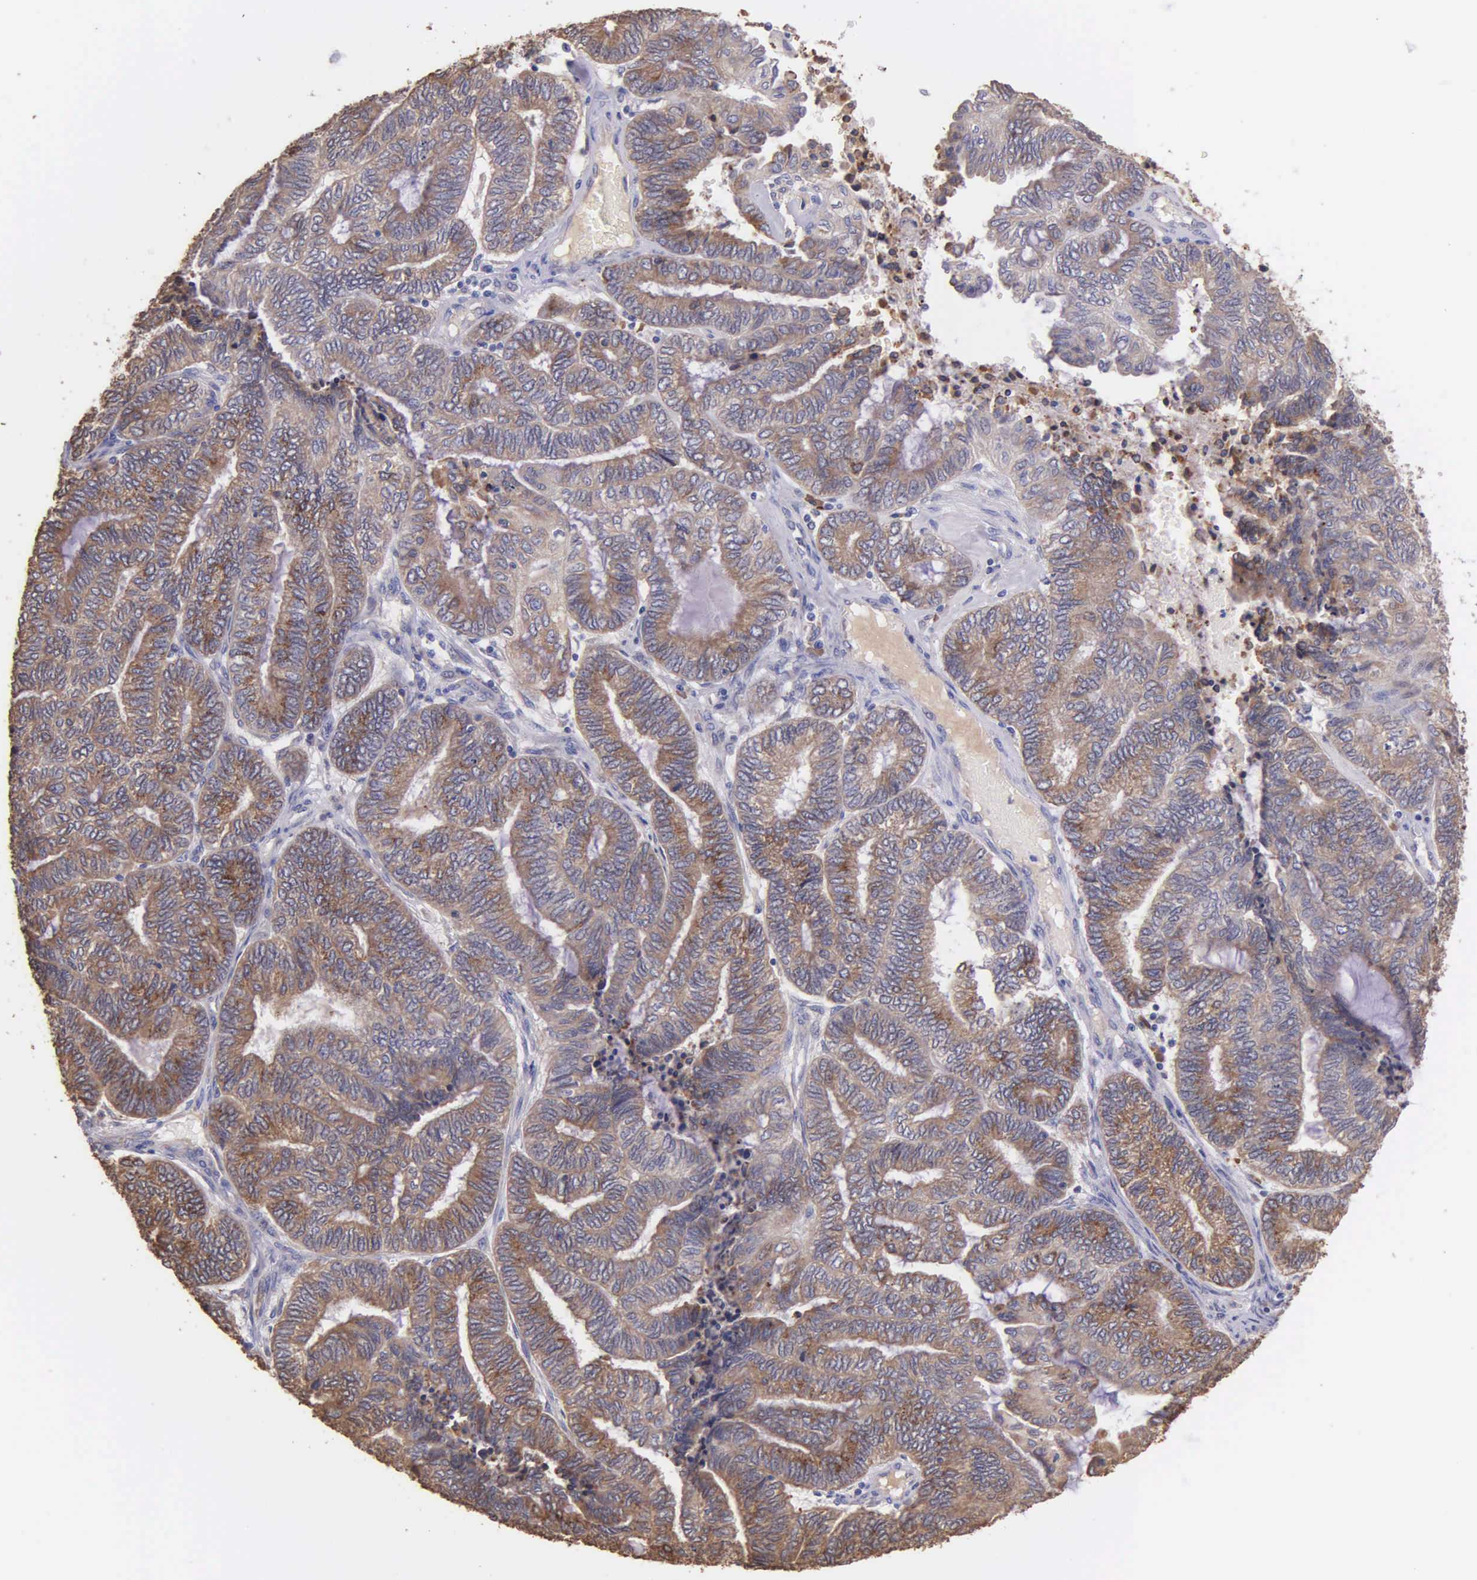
{"staining": {"intensity": "moderate", "quantity": ">75%", "location": "cytoplasmic/membranous"}, "tissue": "endometrial cancer", "cell_type": "Tumor cells", "image_type": "cancer", "snomed": [{"axis": "morphology", "description": "Adenocarcinoma, NOS"}, {"axis": "topography", "description": "Uterus"}, {"axis": "topography", "description": "Endometrium"}], "caption": "This photomicrograph demonstrates immunohistochemistry (IHC) staining of human adenocarcinoma (endometrial), with medium moderate cytoplasmic/membranous staining in about >75% of tumor cells.", "gene": "ZC3H12B", "patient": {"sex": "female", "age": 70}}